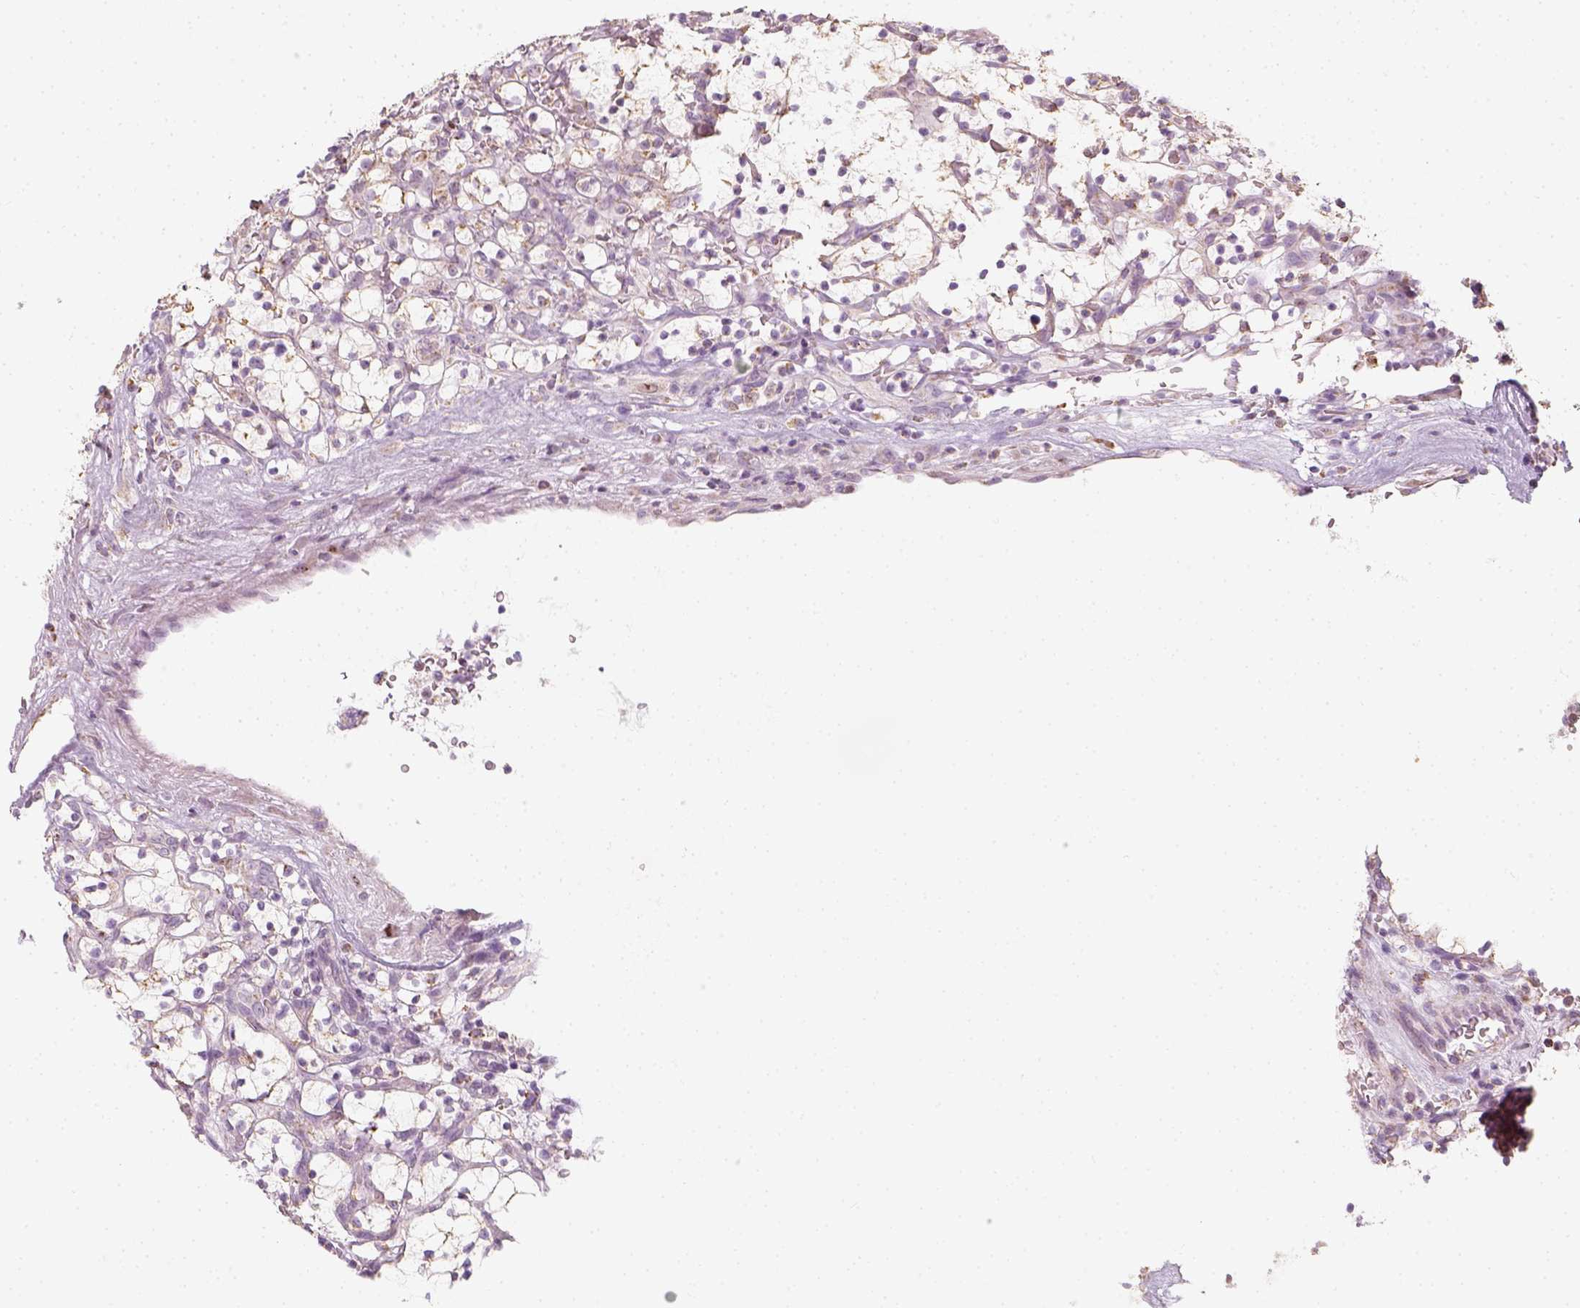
{"staining": {"intensity": "moderate", "quantity": ">75%", "location": "cytoplasmic/membranous"}, "tissue": "renal cancer", "cell_type": "Tumor cells", "image_type": "cancer", "snomed": [{"axis": "morphology", "description": "Adenocarcinoma, NOS"}, {"axis": "topography", "description": "Kidney"}], "caption": "Renal adenocarcinoma stained for a protein displays moderate cytoplasmic/membranous positivity in tumor cells.", "gene": "LCA5", "patient": {"sex": "female", "age": 64}}